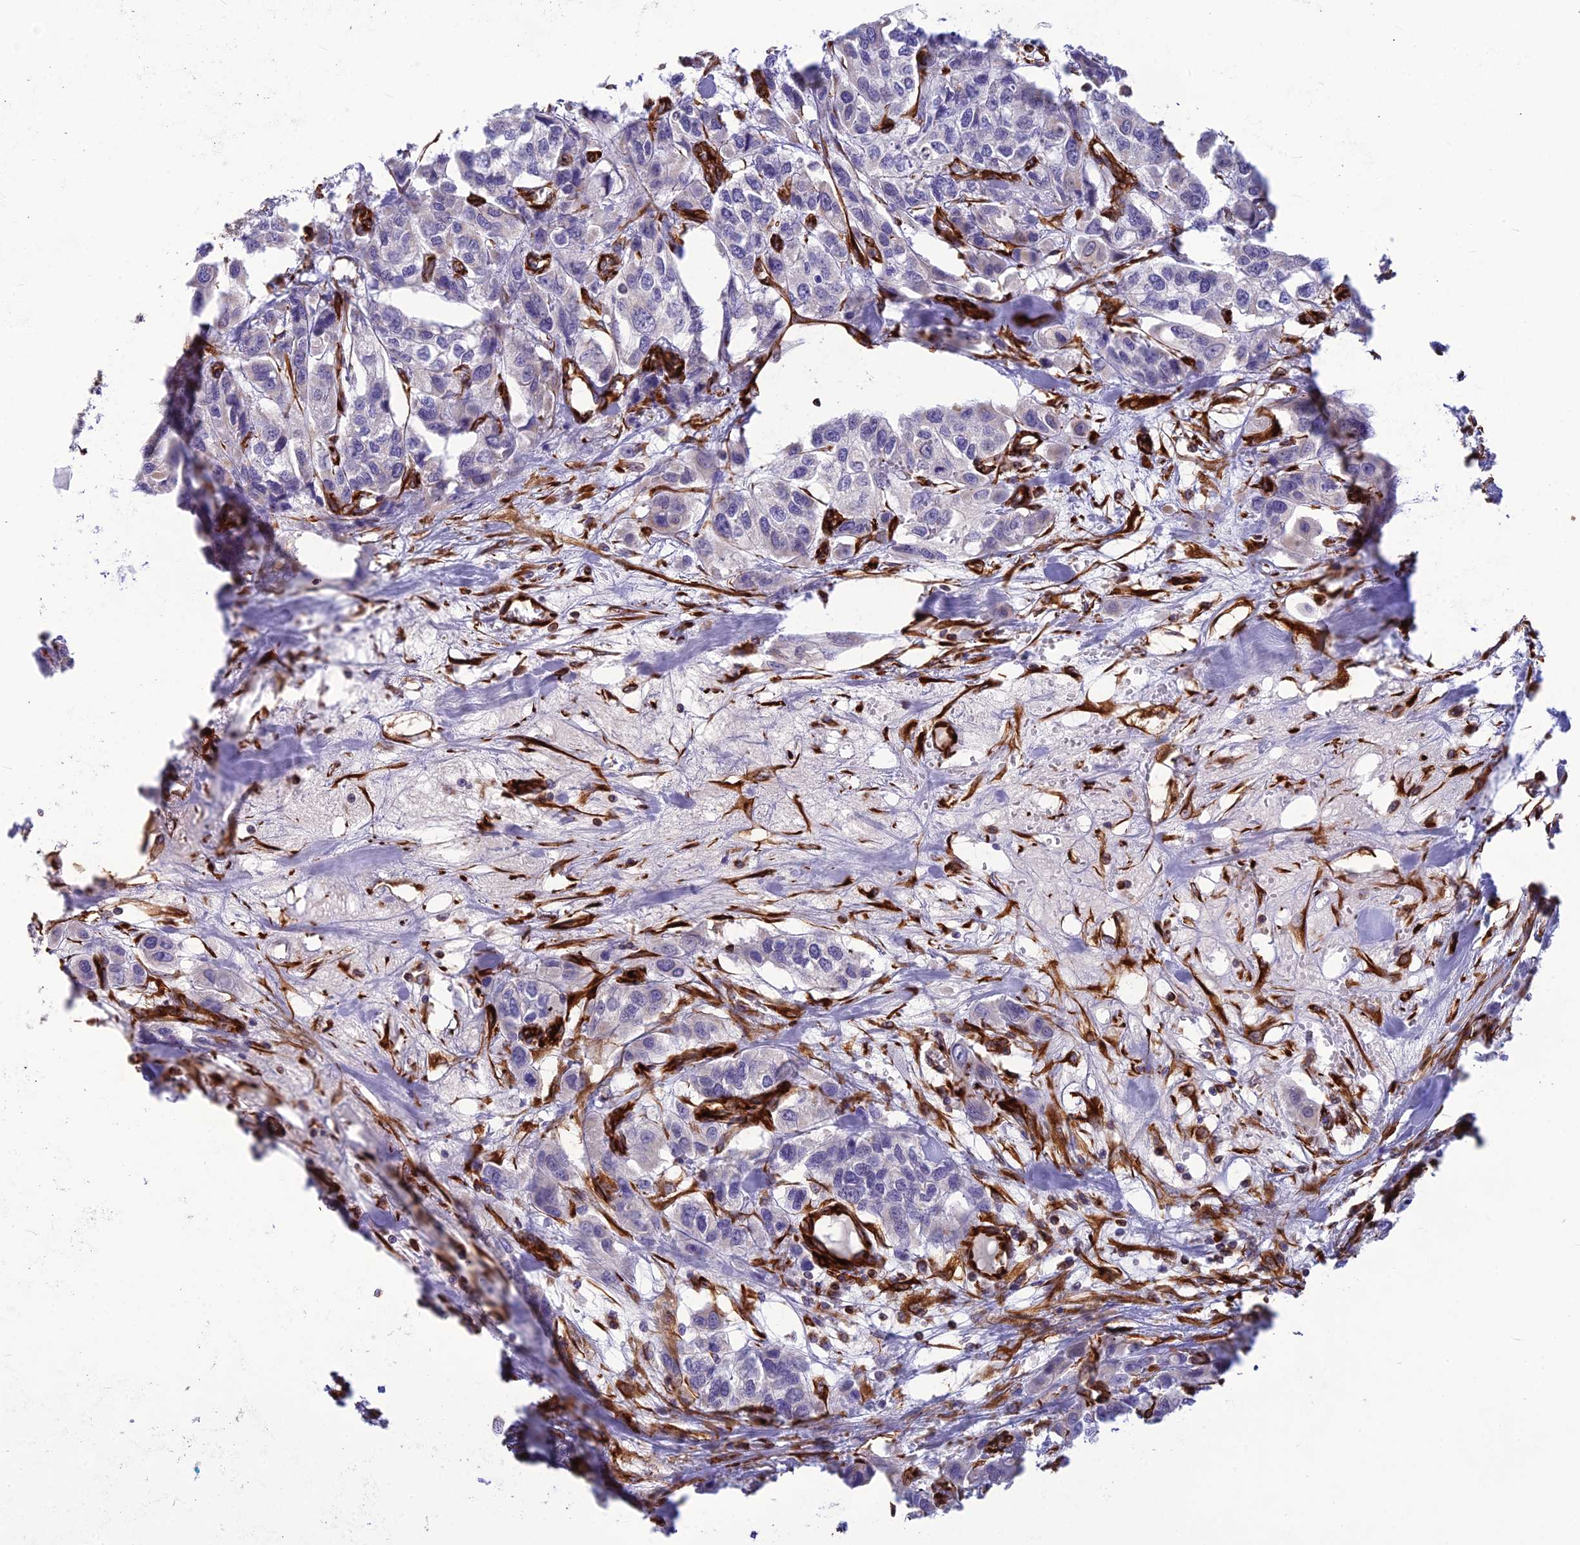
{"staining": {"intensity": "negative", "quantity": "none", "location": "none"}, "tissue": "urothelial cancer", "cell_type": "Tumor cells", "image_type": "cancer", "snomed": [{"axis": "morphology", "description": "Urothelial carcinoma, High grade"}, {"axis": "topography", "description": "Urinary bladder"}], "caption": "DAB immunohistochemical staining of urothelial cancer shows no significant staining in tumor cells.", "gene": "FBXL20", "patient": {"sex": "male", "age": 67}}